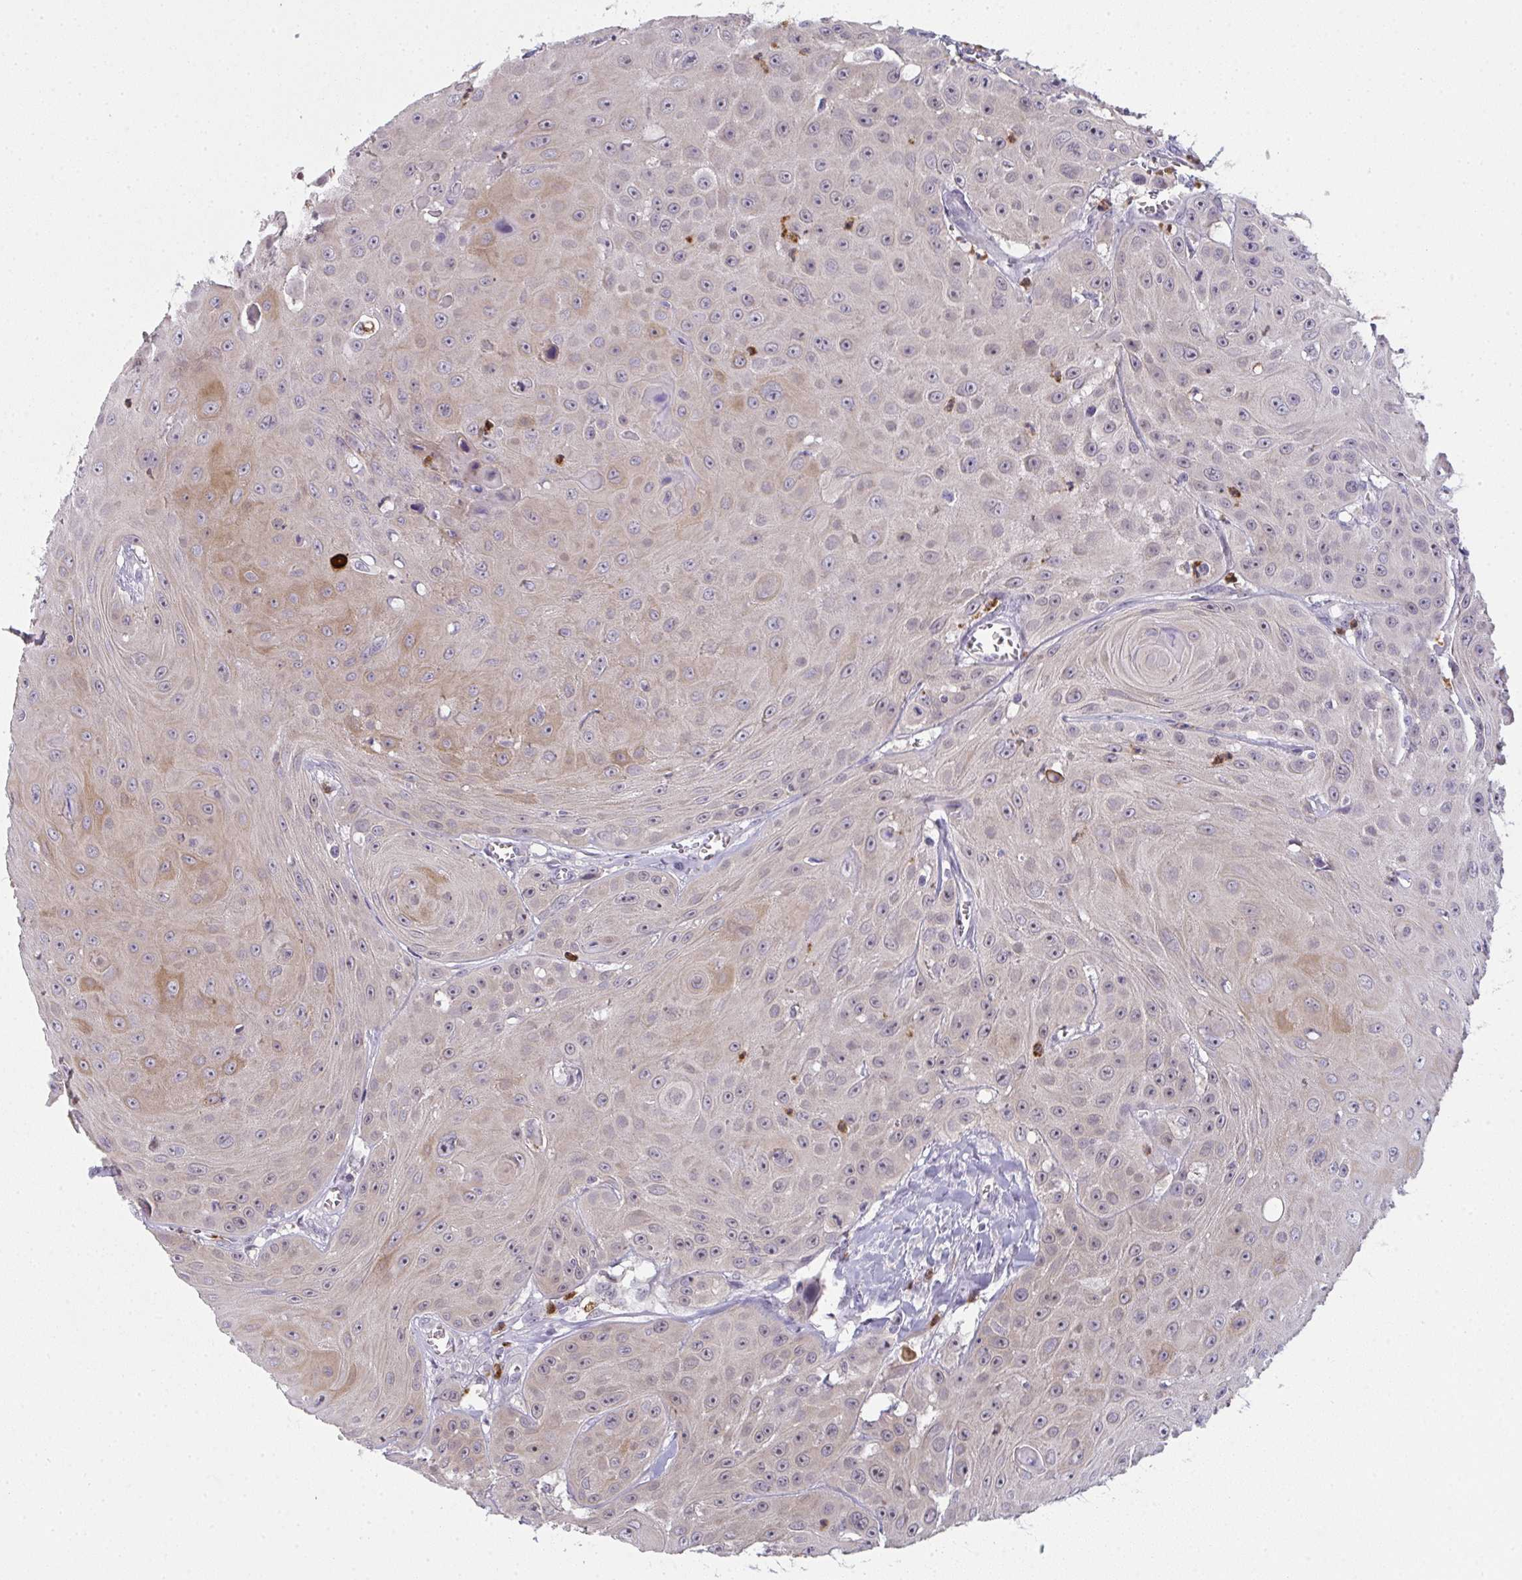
{"staining": {"intensity": "moderate", "quantity": "<25%", "location": "cytoplasmic/membranous,nuclear"}, "tissue": "head and neck cancer", "cell_type": "Tumor cells", "image_type": "cancer", "snomed": [{"axis": "morphology", "description": "Squamous cell carcinoma, NOS"}, {"axis": "topography", "description": "Oral tissue"}, {"axis": "topography", "description": "Head-Neck"}], "caption": "About <25% of tumor cells in head and neck cancer reveal moderate cytoplasmic/membranous and nuclear protein positivity as visualized by brown immunohistochemical staining.", "gene": "RIOK1", "patient": {"sex": "male", "age": 81}}